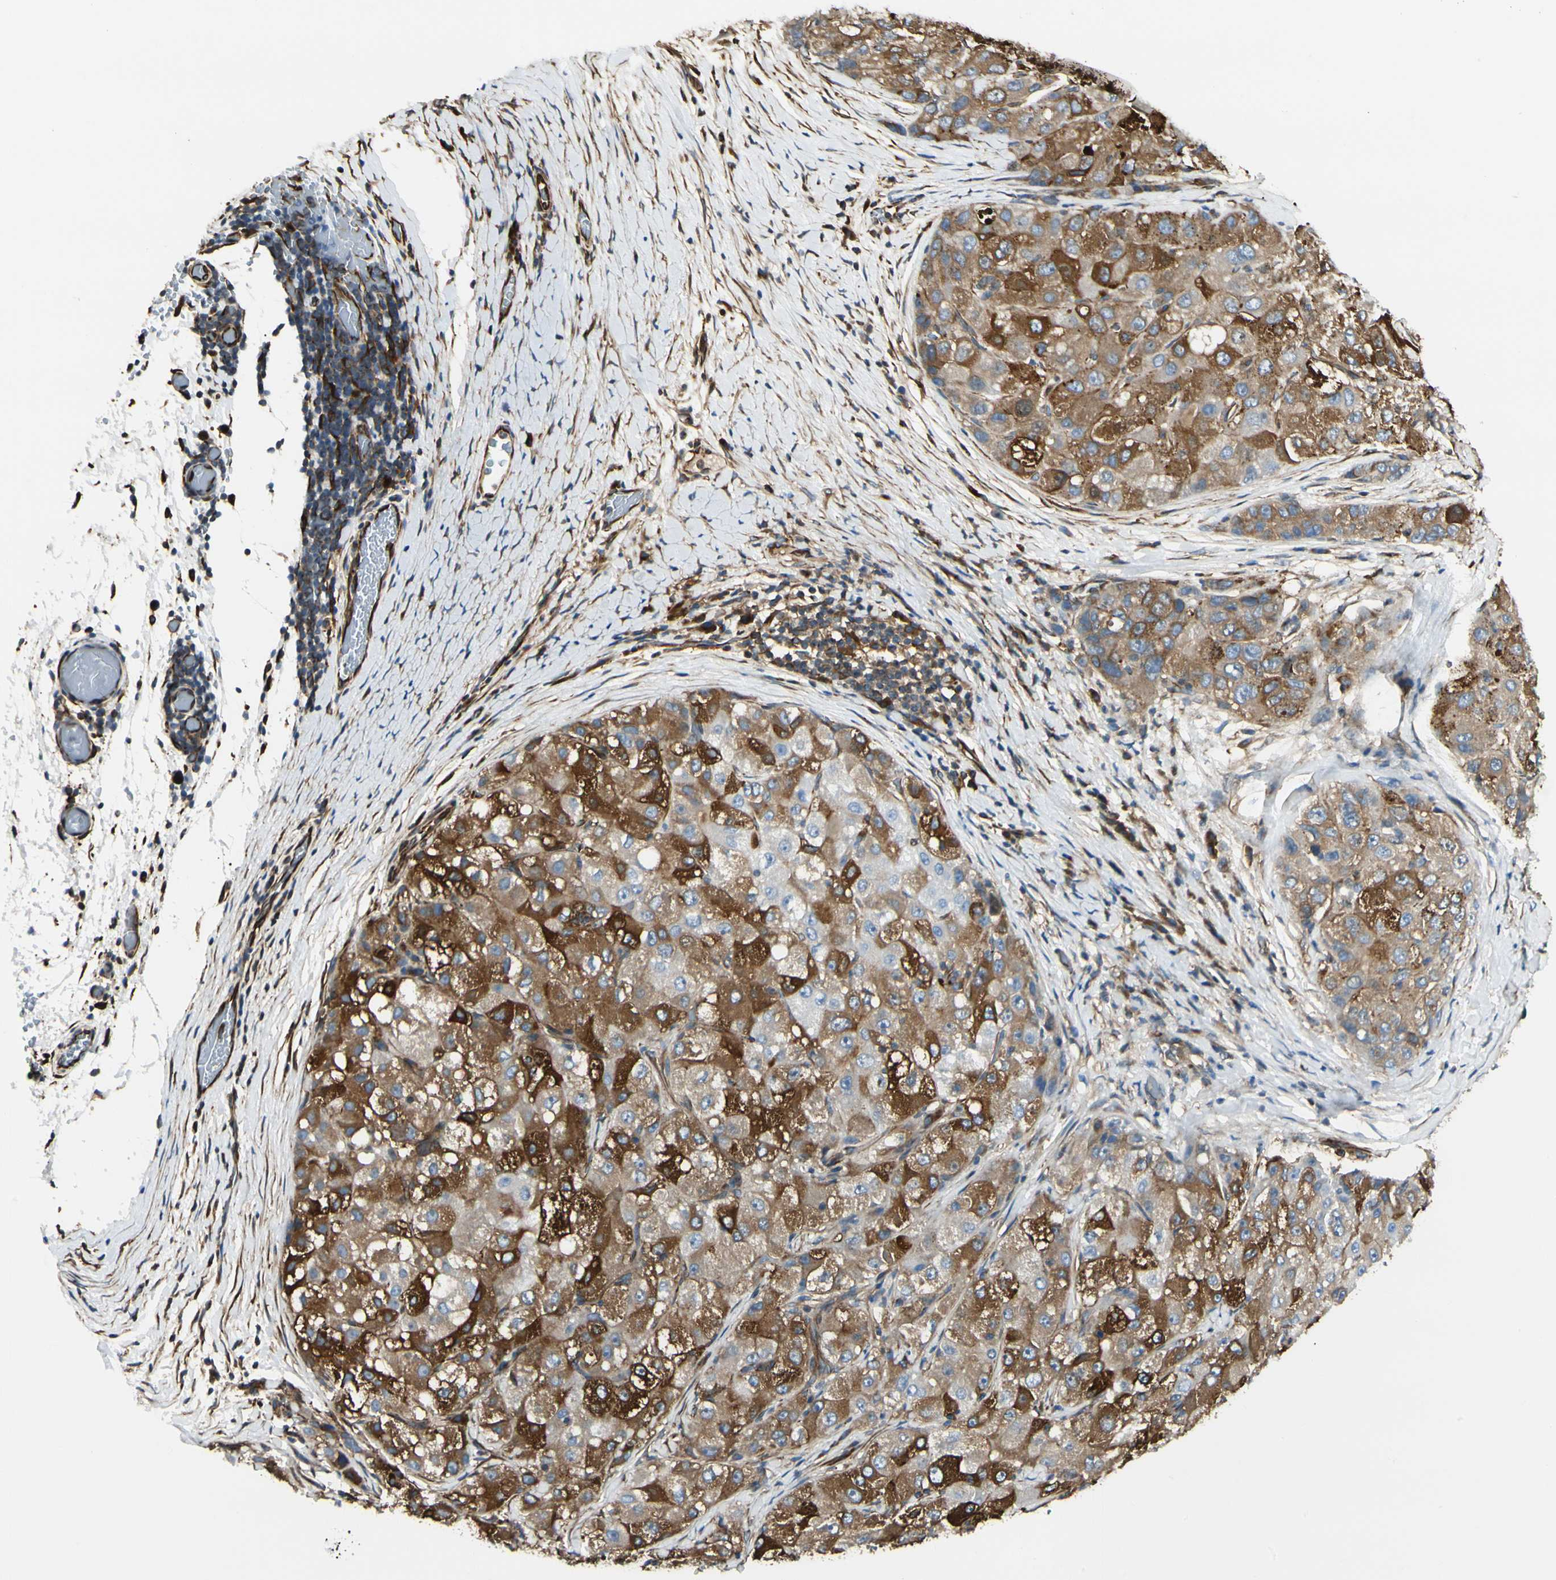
{"staining": {"intensity": "strong", "quantity": "25%-75%", "location": "cytoplasmic/membranous"}, "tissue": "liver cancer", "cell_type": "Tumor cells", "image_type": "cancer", "snomed": [{"axis": "morphology", "description": "Carcinoma, Hepatocellular, NOS"}, {"axis": "topography", "description": "Liver"}], "caption": "Hepatocellular carcinoma (liver) was stained to show a protein in brown. There is high levels of strong cytoplasmic/membranous staining in approximately 25%-75% of tumor cells.", "gene": "FTH1", "patient": {"sex": "male", "age": 80}}